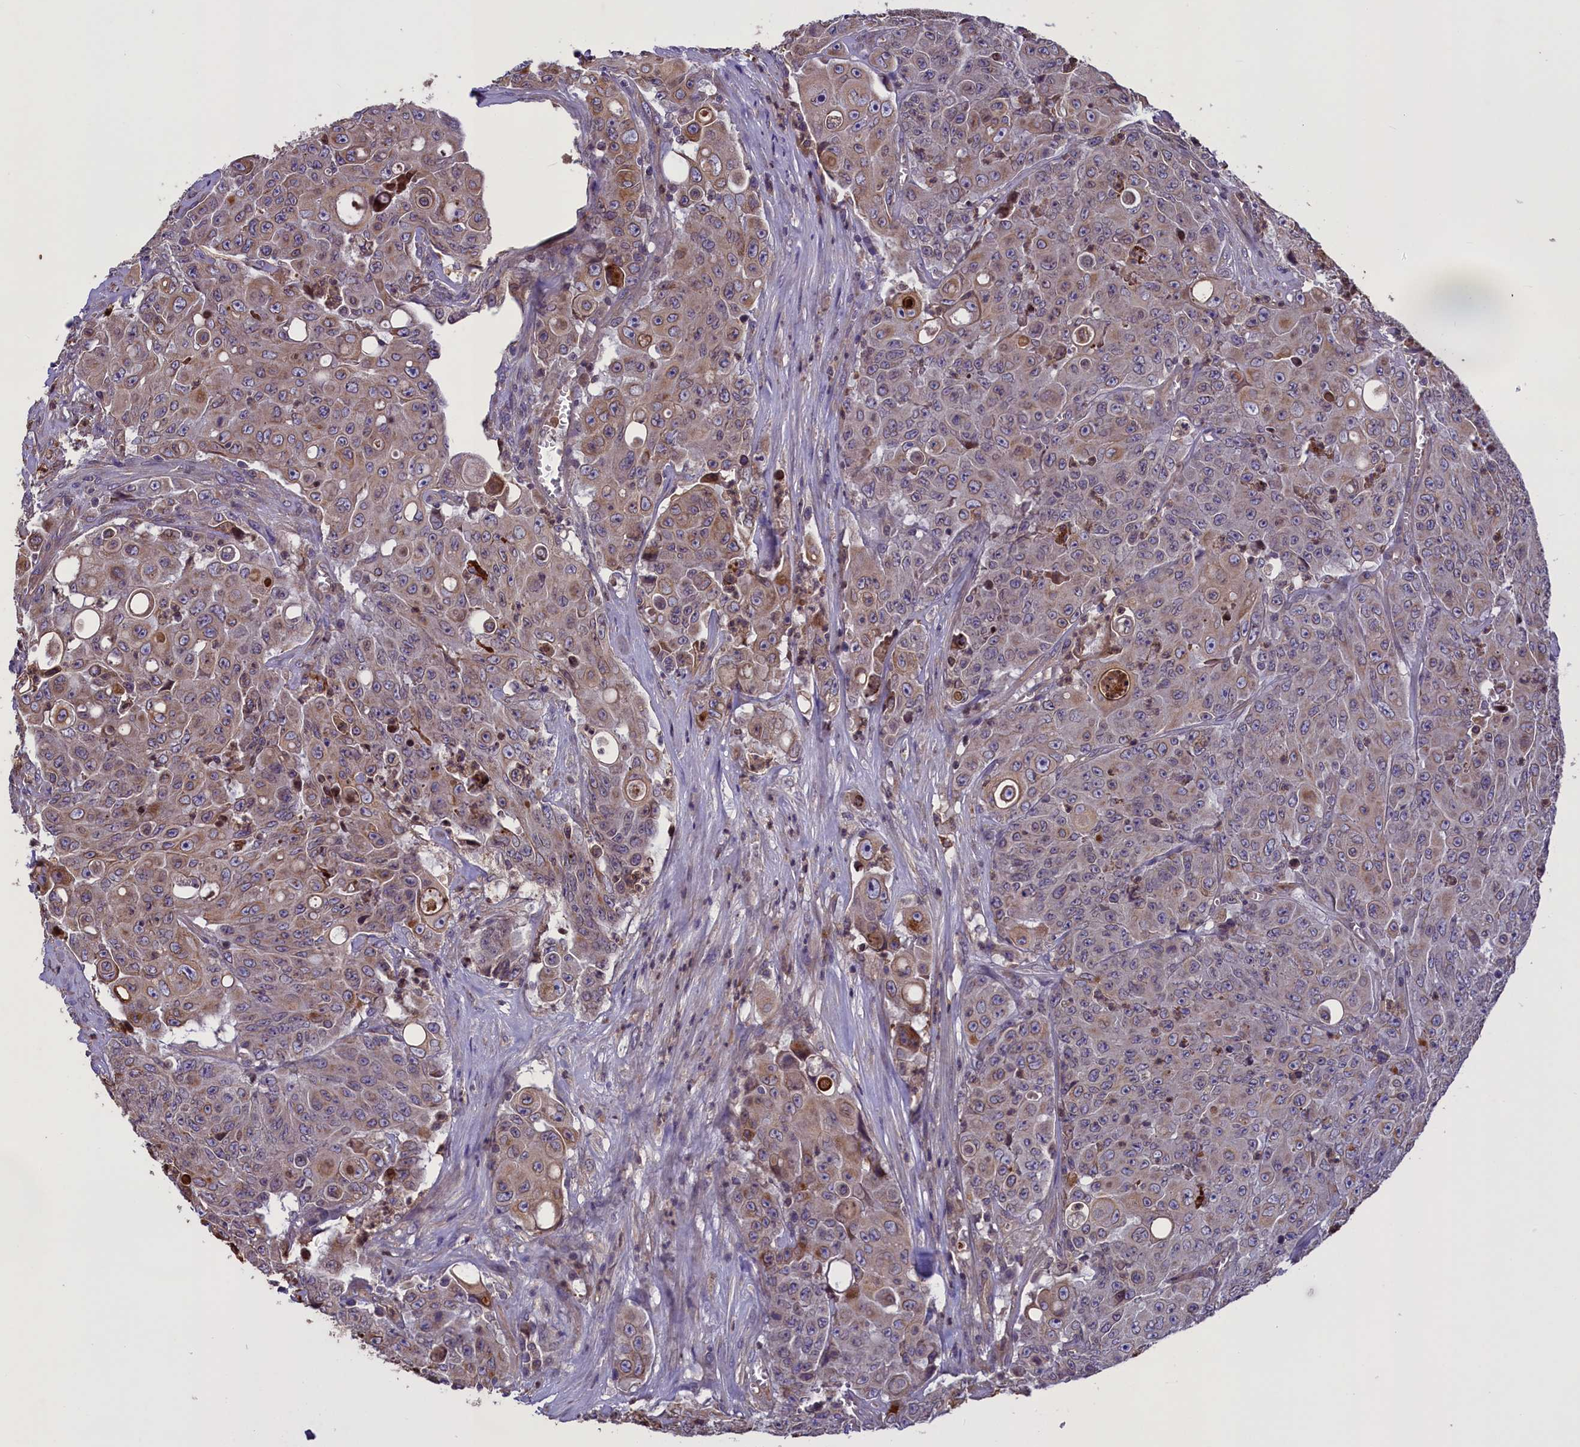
{"staining": {"intensity": "moderate", "quantity": "25%-75%", "location": "cytoplasmic/membranous"}, "tissue": "colorectal cancer", "cell_type": "Tumor cells", "image_type": "cancer", "snomed": [{"axis": "morphology", "description": "Adenocarcinoma, NOS"}, {"axis": "topography", "description": "Colon"}], "caption": "Moderate cytoplasmic/membranous protein expression is present in about 25%-75% of tumor cells in colorectal cancer (adenocarcinoma).", "gene": "CCDC125", "patient": {"sex": "male", "age": 51}}